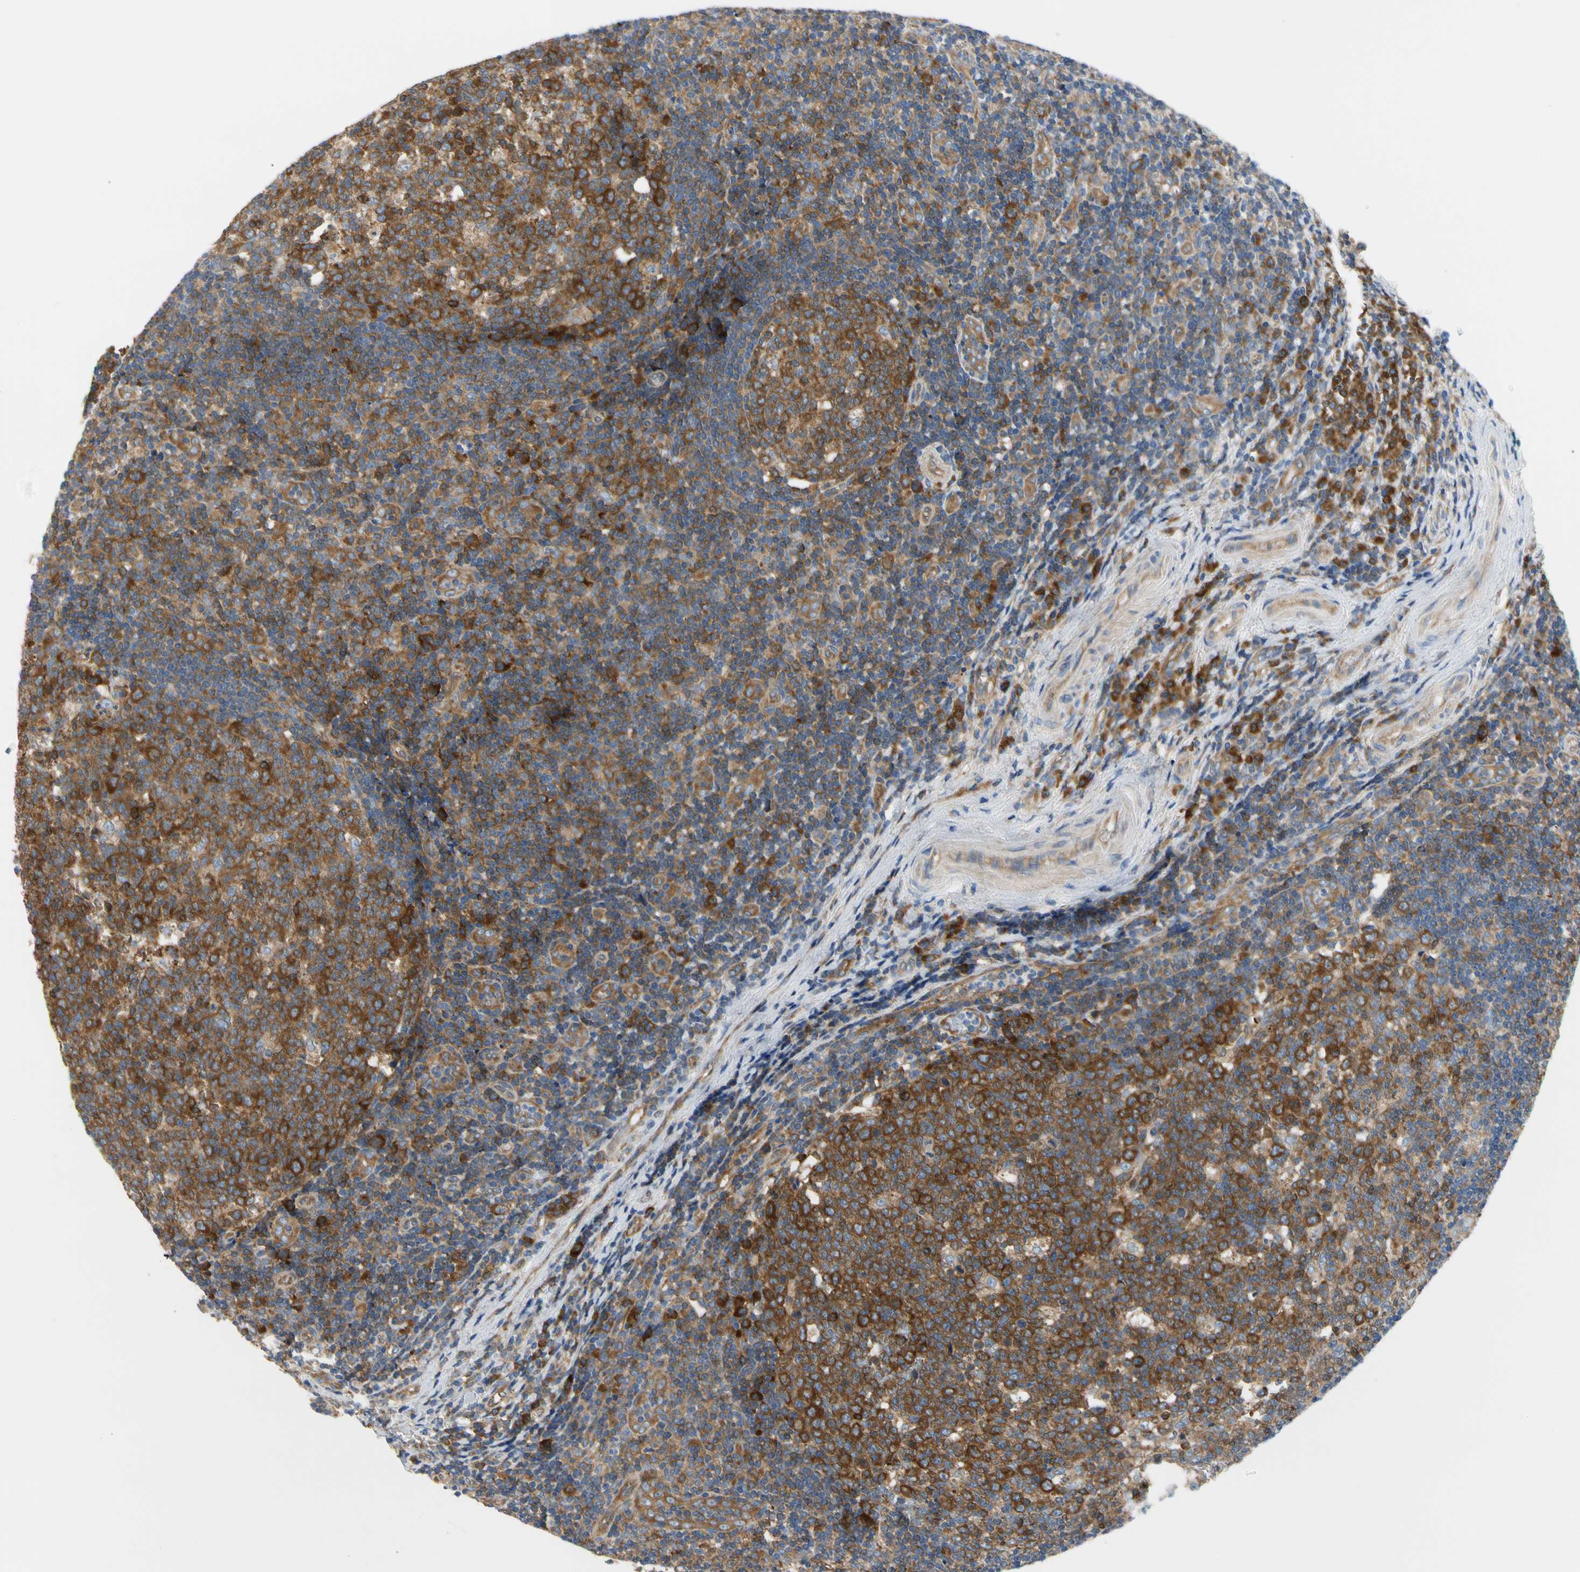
{"staining": {"intensity": "moderate", "quantity": ">75%", "location": "cytoplasmic/membranous"}, "tissue": "tonsil", "cell_type": "Germinal center cells", "image_type": "normal", "snomed": [{"axis": "morphology", "description": "Normal tissue, NOS"}, {"axis": "topography", "description": "Tonsil"}], "caption": "An IHC image of unremarkable tissue is shown. Protein staining in brown labels moderate cytoplasmic/membranous positivity in tonsil within germinal center cells. The staining was performed using DAB, with brown indicating positive protein expression. Nuclei are stained blue with hematoxylin.", "gene": "GPHN", "patient": {"sex": "female", "age": 40}}